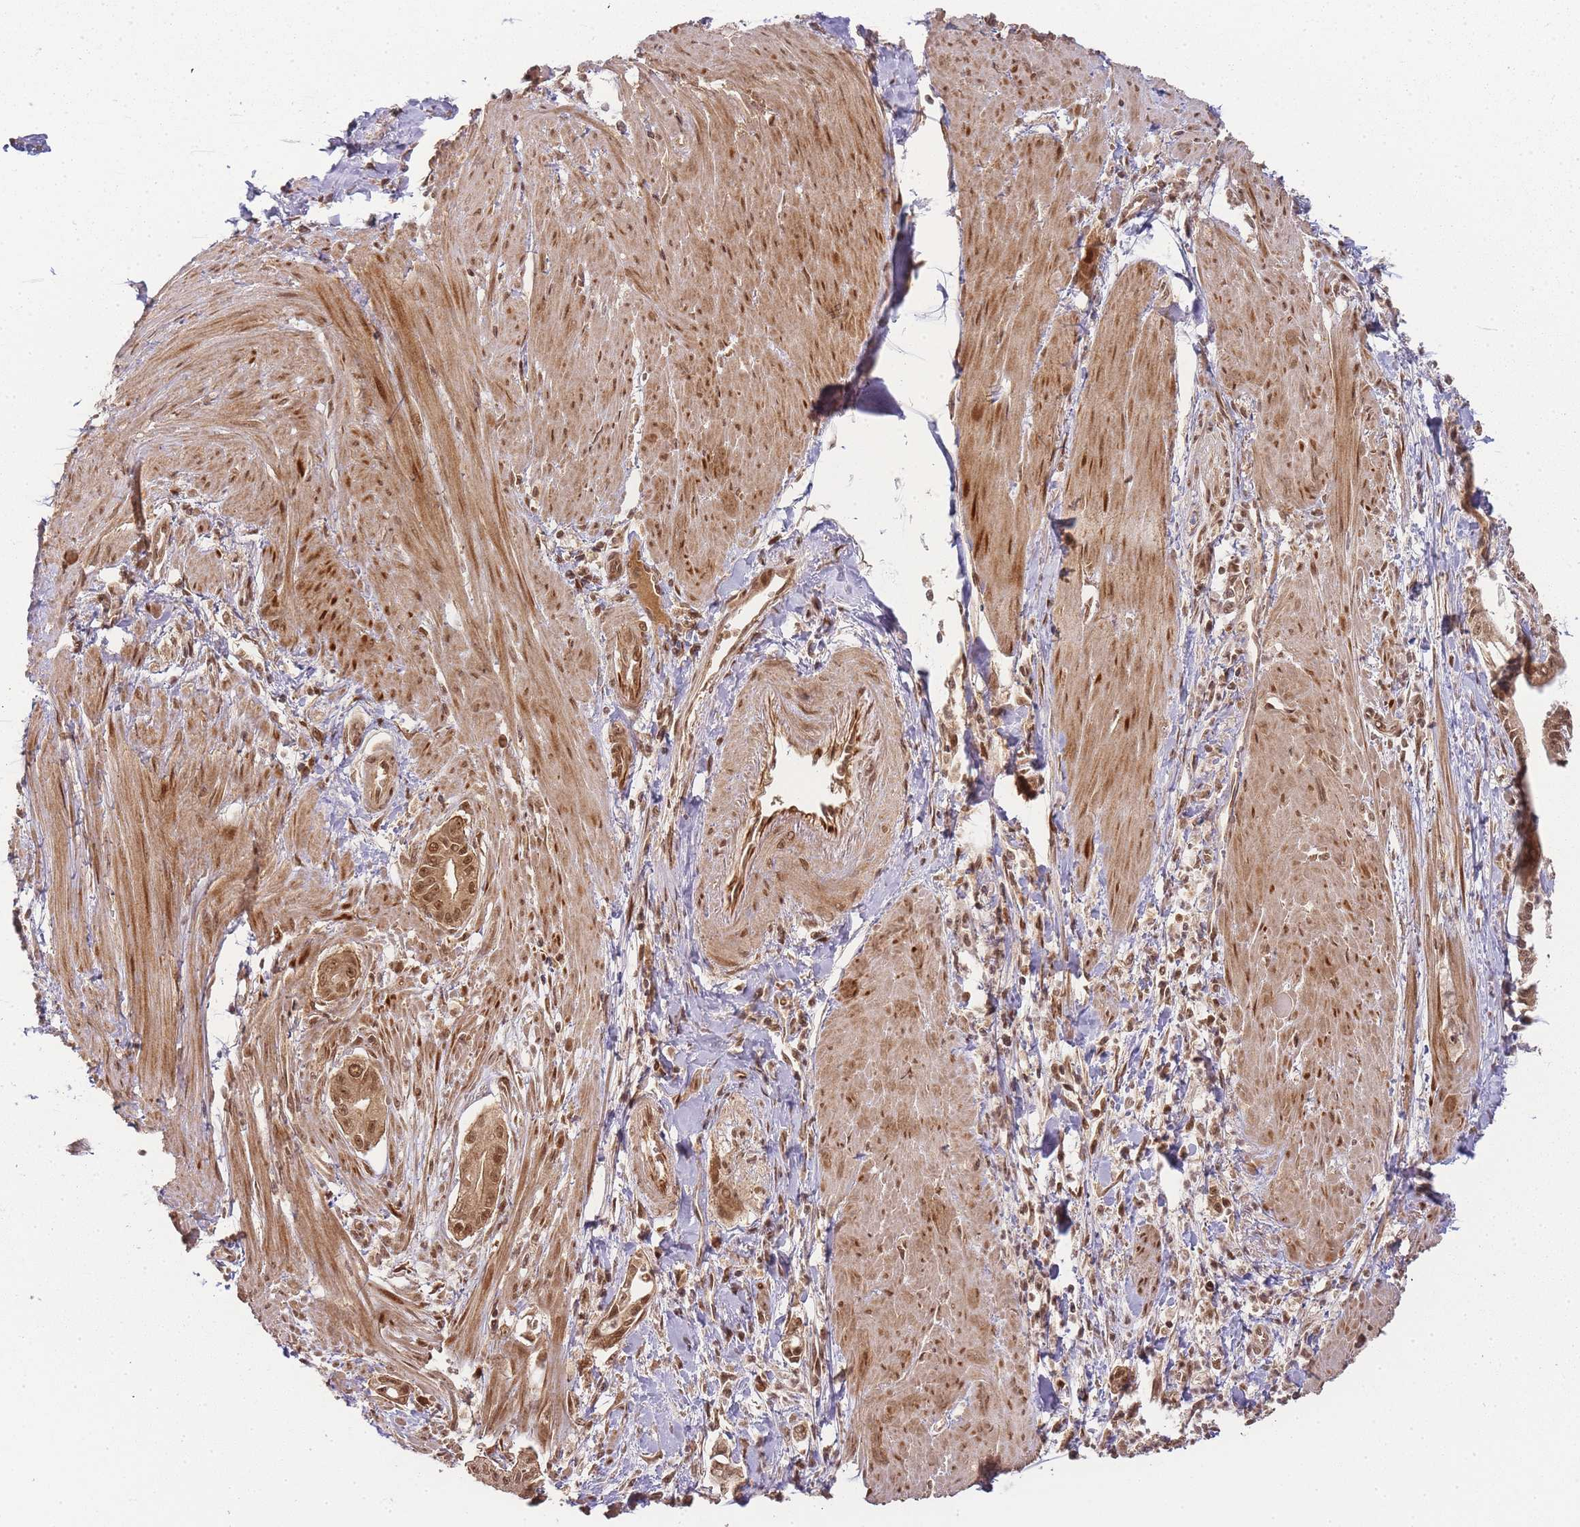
{"staining": {"intensity": "moderate", "quantity": ">75%", "location": "cytoplasmic/membranous,nuclear"}, "tissue": "pancreatic cancer", "cell_type": "Tumor cells", "image_type": "cancer", "snomed": [{"axis": "morphology", "description": "Adenocarcinoma, NOS"}, {"axis": "topography", "description": "Pancreas"}], "caption": "Immunohistochemical staining of human adenocarcinoma (pancreatic) exhibits moderate cytoplasmic/membranous and nuclear protein staining in approximately >75% of tumor cells.", "gene": "ZNF497", "patient": {"sex": "male", "age": 78}}